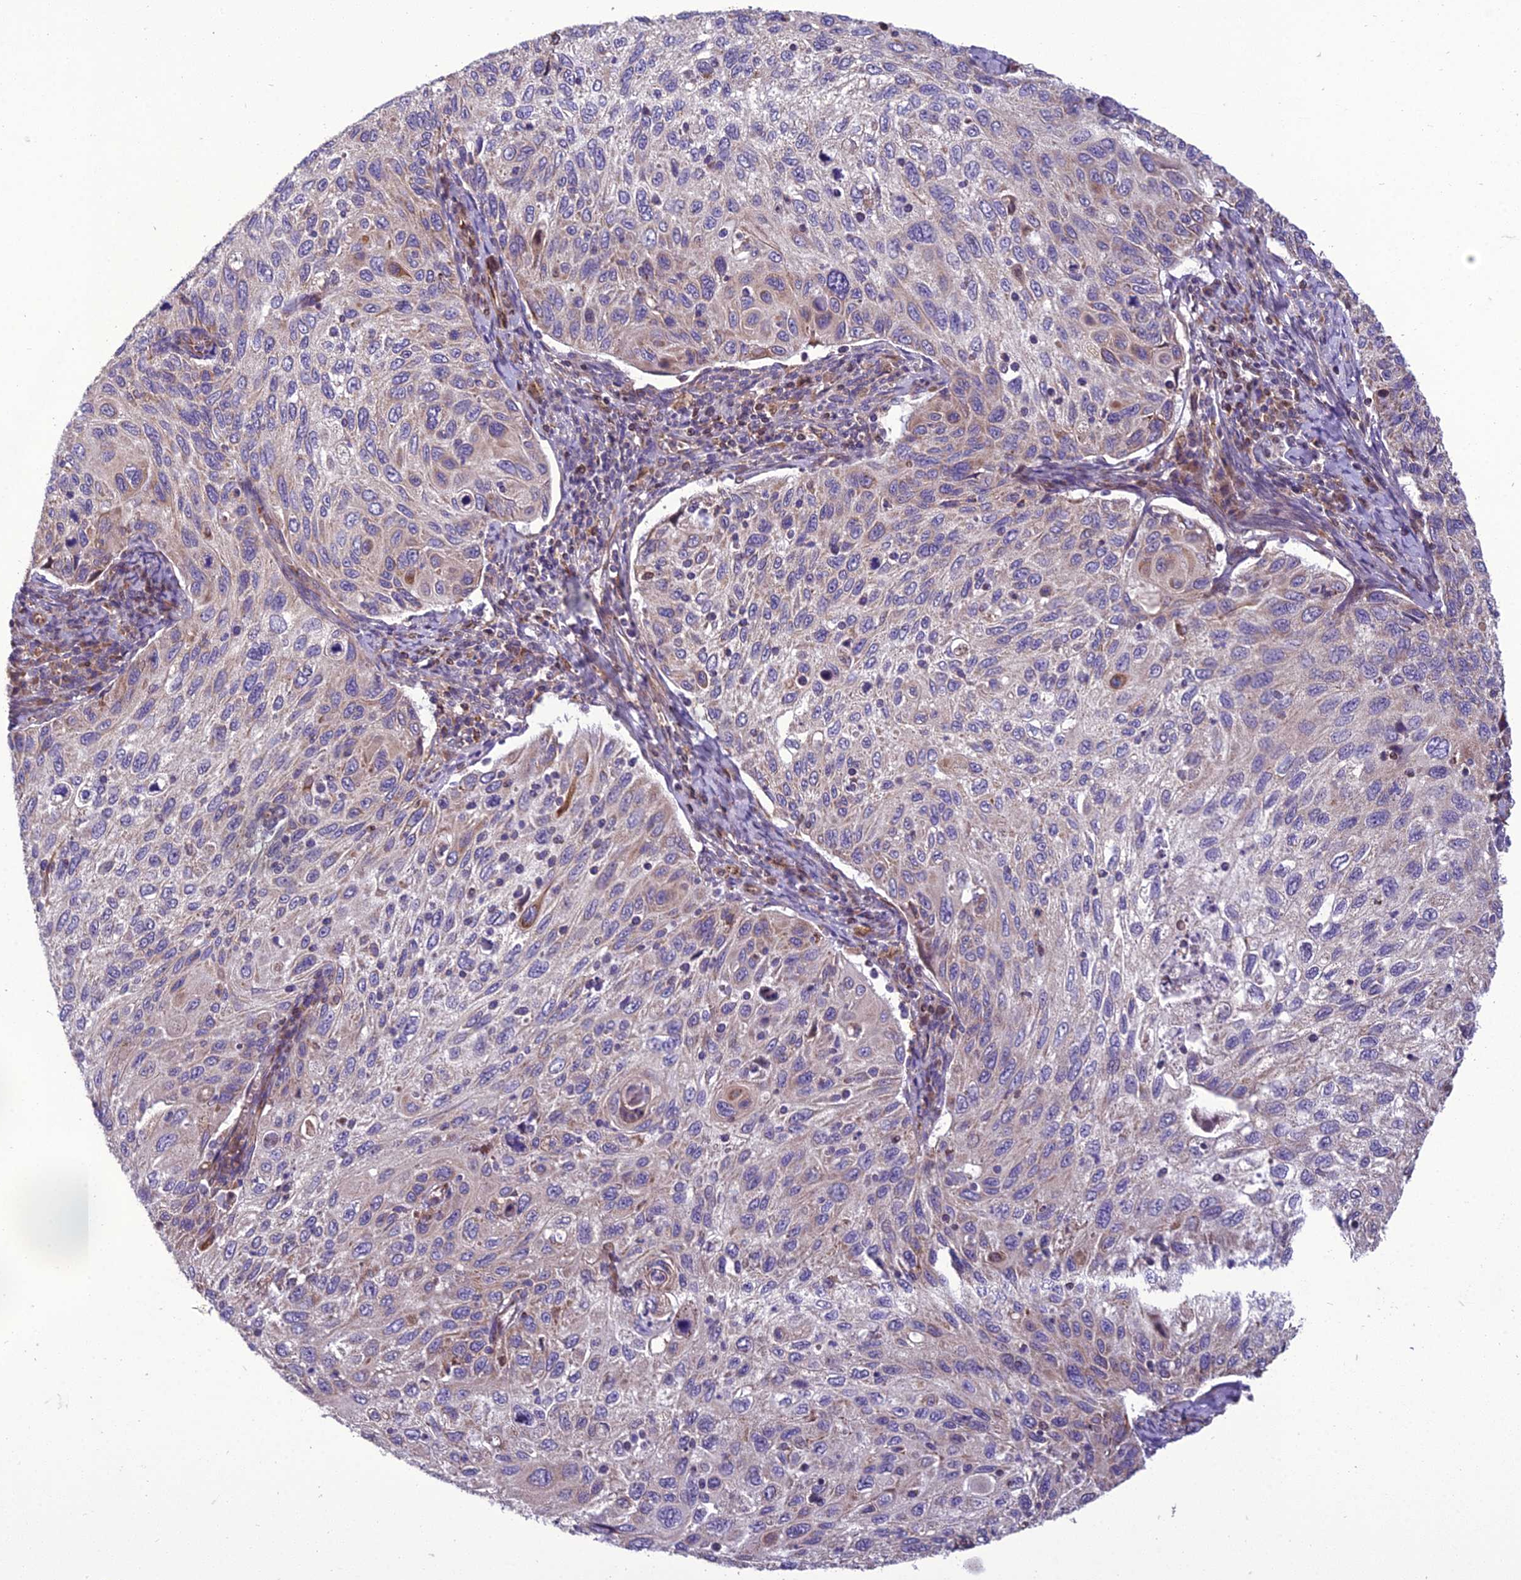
{"staining": {"intensity": "weak", "quantity": "25%-75%", "location": "cytoplasmic/membranous"}, "tissue": "cervical cancer", "cell_type": "Tumor cells", "image_type": "cancer", "snomed": [{"axis": "morphology", "description": "Squamous cell carcinoma, NOS"}, {"axis": "topography", "description": "Cervix"}], "caption": "Brown immunohistochemical staining in human cervical squamous cell carcinoma shows weak cytoplasmic/membranous staining in approximately 25%-75% of tumor cells.", "gene": "GIMAP1", "patient": {"sex": "female", "age": 70}}